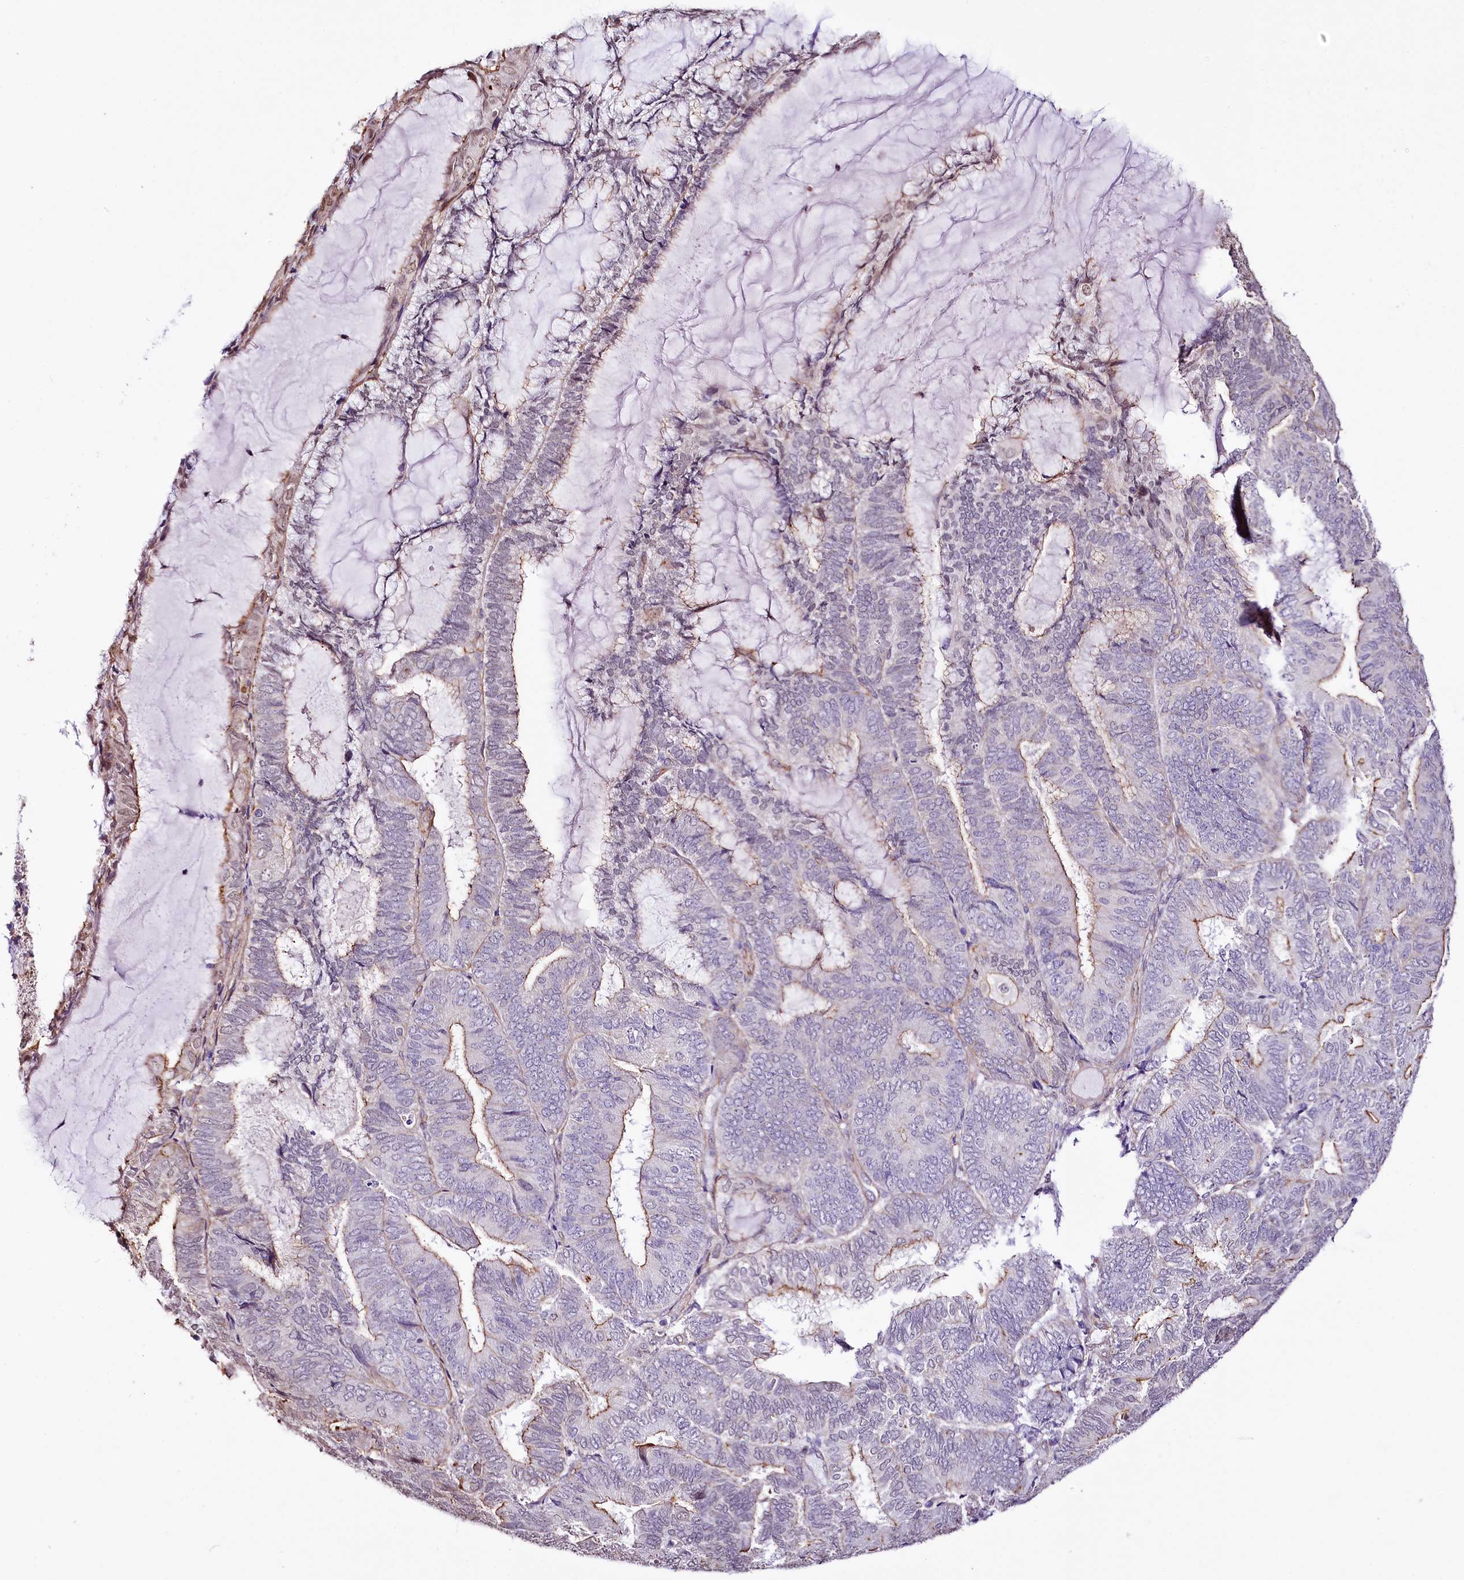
{"staining": {"intensity": "moderate", "quantity": "<25%", "location": "cytoplasmic/membranous"}, "tissue": "endometrial cancer", "cell_type": "Tumor cells", "image_type": "cancer", "snomed": [{"axis": "morphology", "description": "Adenocarcinoma, NOS"}, {"axis": "topography", "description": "Endometrium"}], "caption": "A micrograph of human endometrial cancer stained for a protein displays moderate cytoplasmic/membranous brown staining in tumor cells.", "gene": "ST7", "patient": {"sex": "female", "age": 81}}